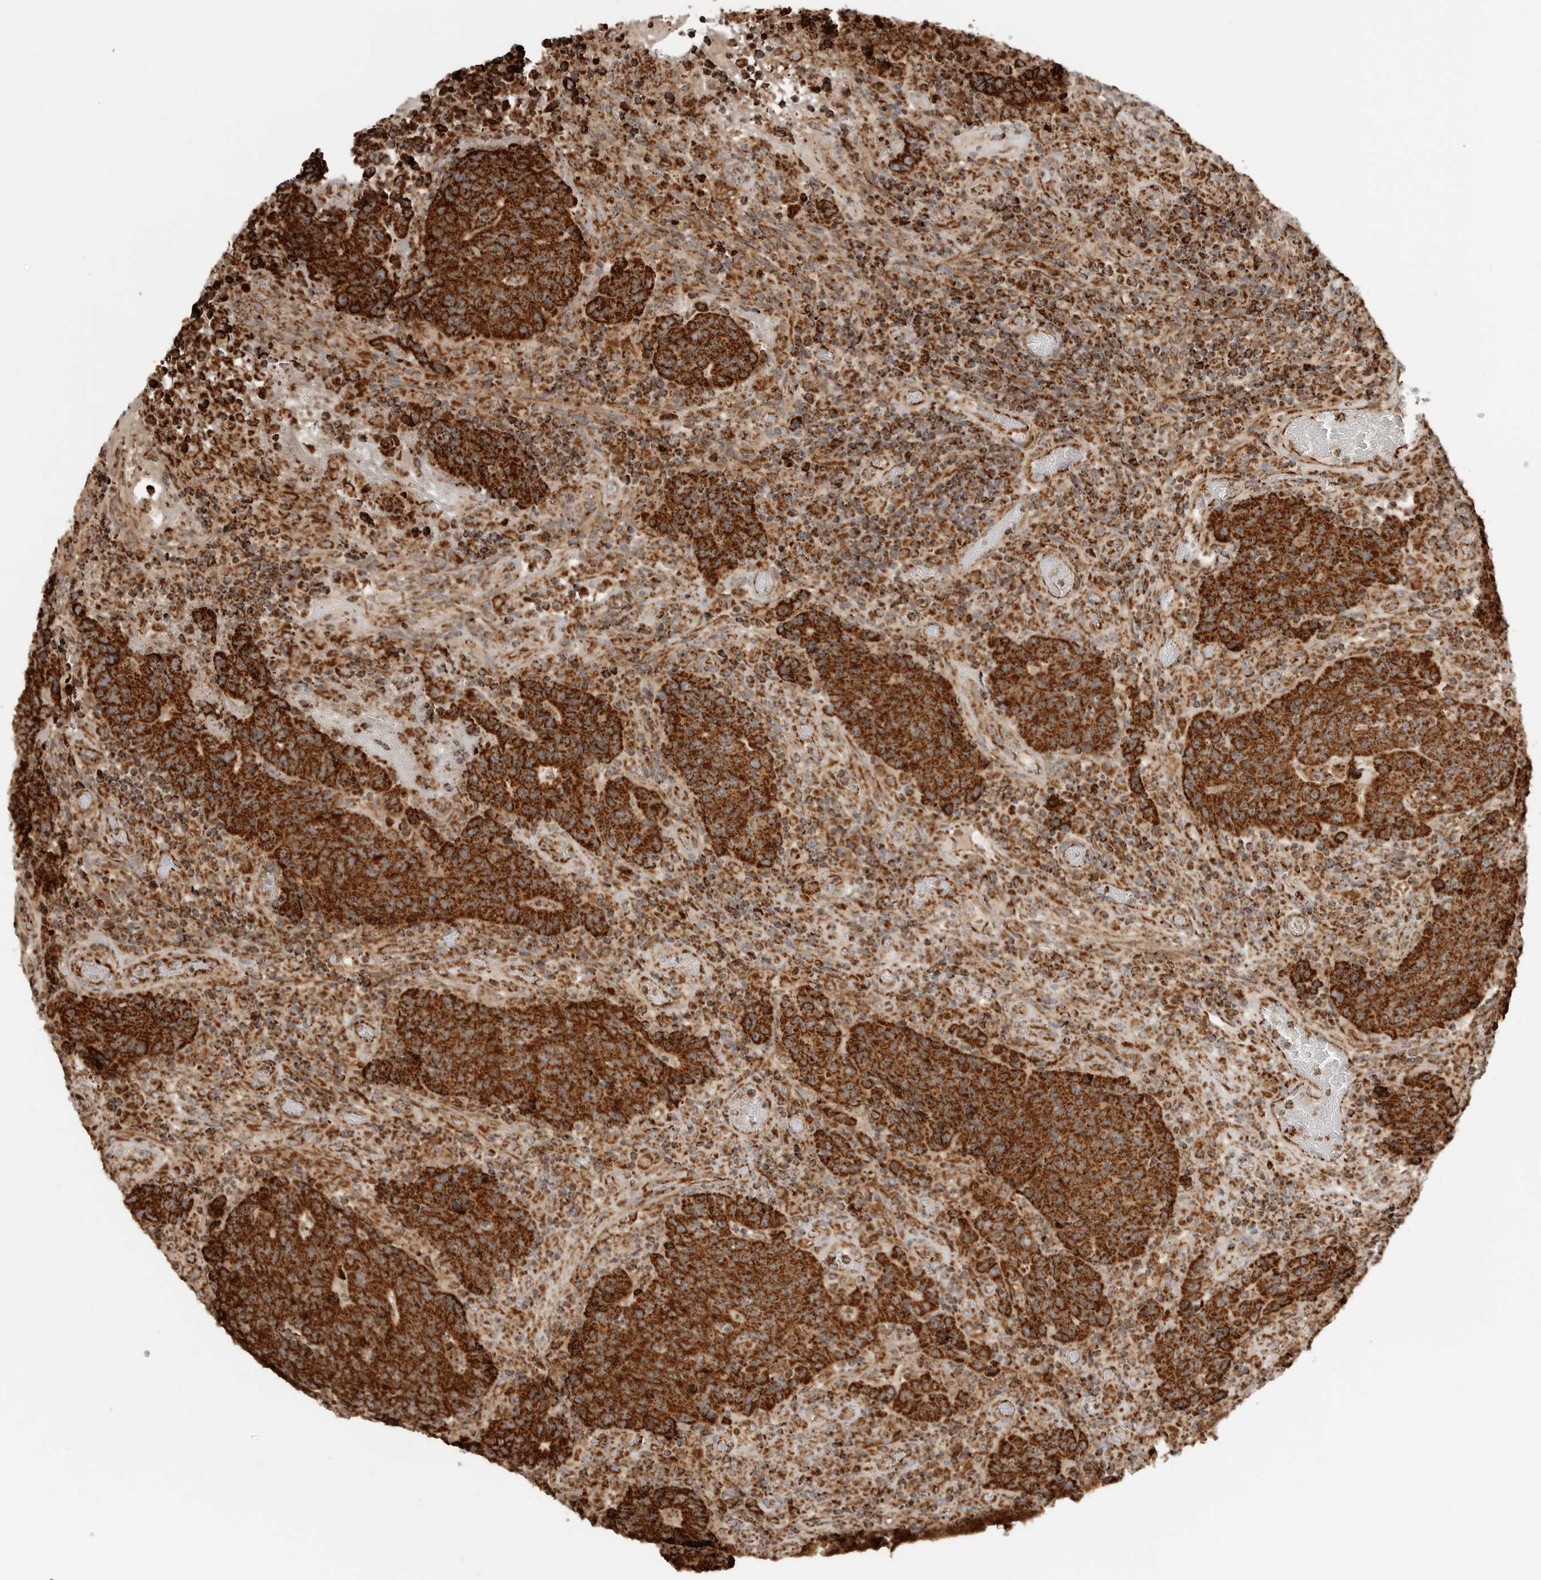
{"staining": {"intensity": "strong", "quantity": ">75%", "location": "cytoplasmic/membranous"}, "tissue": "colorectal cancer", "cell_type": "Tumor cells", "image_type": "cancer", "snomed": [{"axis": "morphology", "description": "Adenocarcinoma, NOS"}, {"axis": "topography", "description": "Colon"}], "caption": "This photomicrograph displays colorectal cancer (adenocarcinoma) stained with immunohistochemistry to label a protein in brown. The cytoplasmic/membranous of tumor cells show strong positivity for the protein. Nuclei are counter-stained blue.", "gene": "BMP2K", "patient": {"sex": "female", "age": 75}}